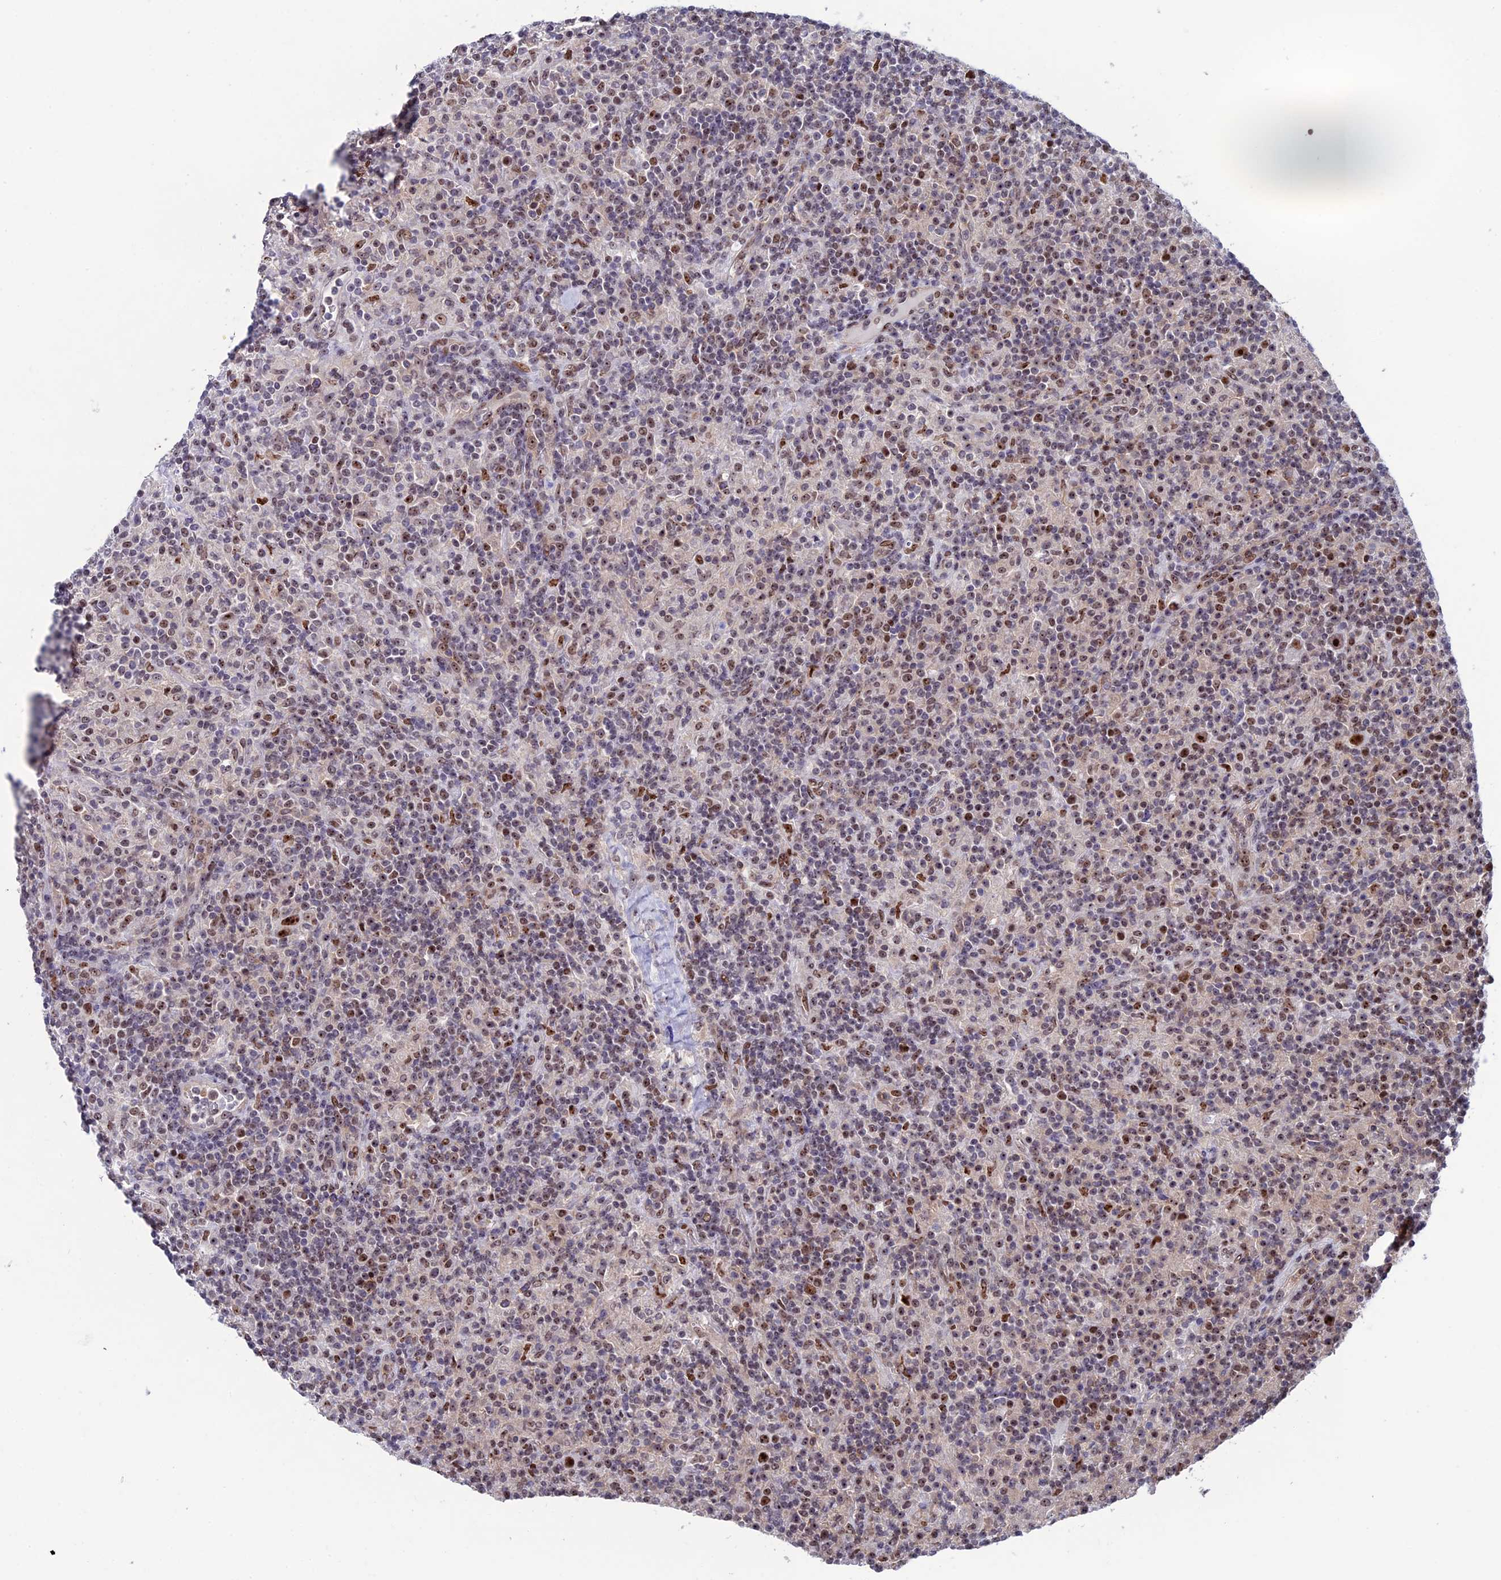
{"staining": {"intensity": "weak", "quantity": ">75%", "location": "nuclear"}, "tissue": "lymphoma", "cell_type": "Tumor cells", "image_type": "cancer", "snomed": [{"axis": "morphology", "description": "Hodgkin's disease, NOS"}, {"axis": "topography", "description": "Lymph node"}], "caption": "Immunohistochemistry micrograph of neoplastic tissue: lymphoma stained using immunohistochemistry displays low levels of weak protein expression localized specifically in the nuclear of tumor cells, appearing as a nuclear brown color.", "gene": "CCDC86", "patient": {"sex": "male", "age": 70}}